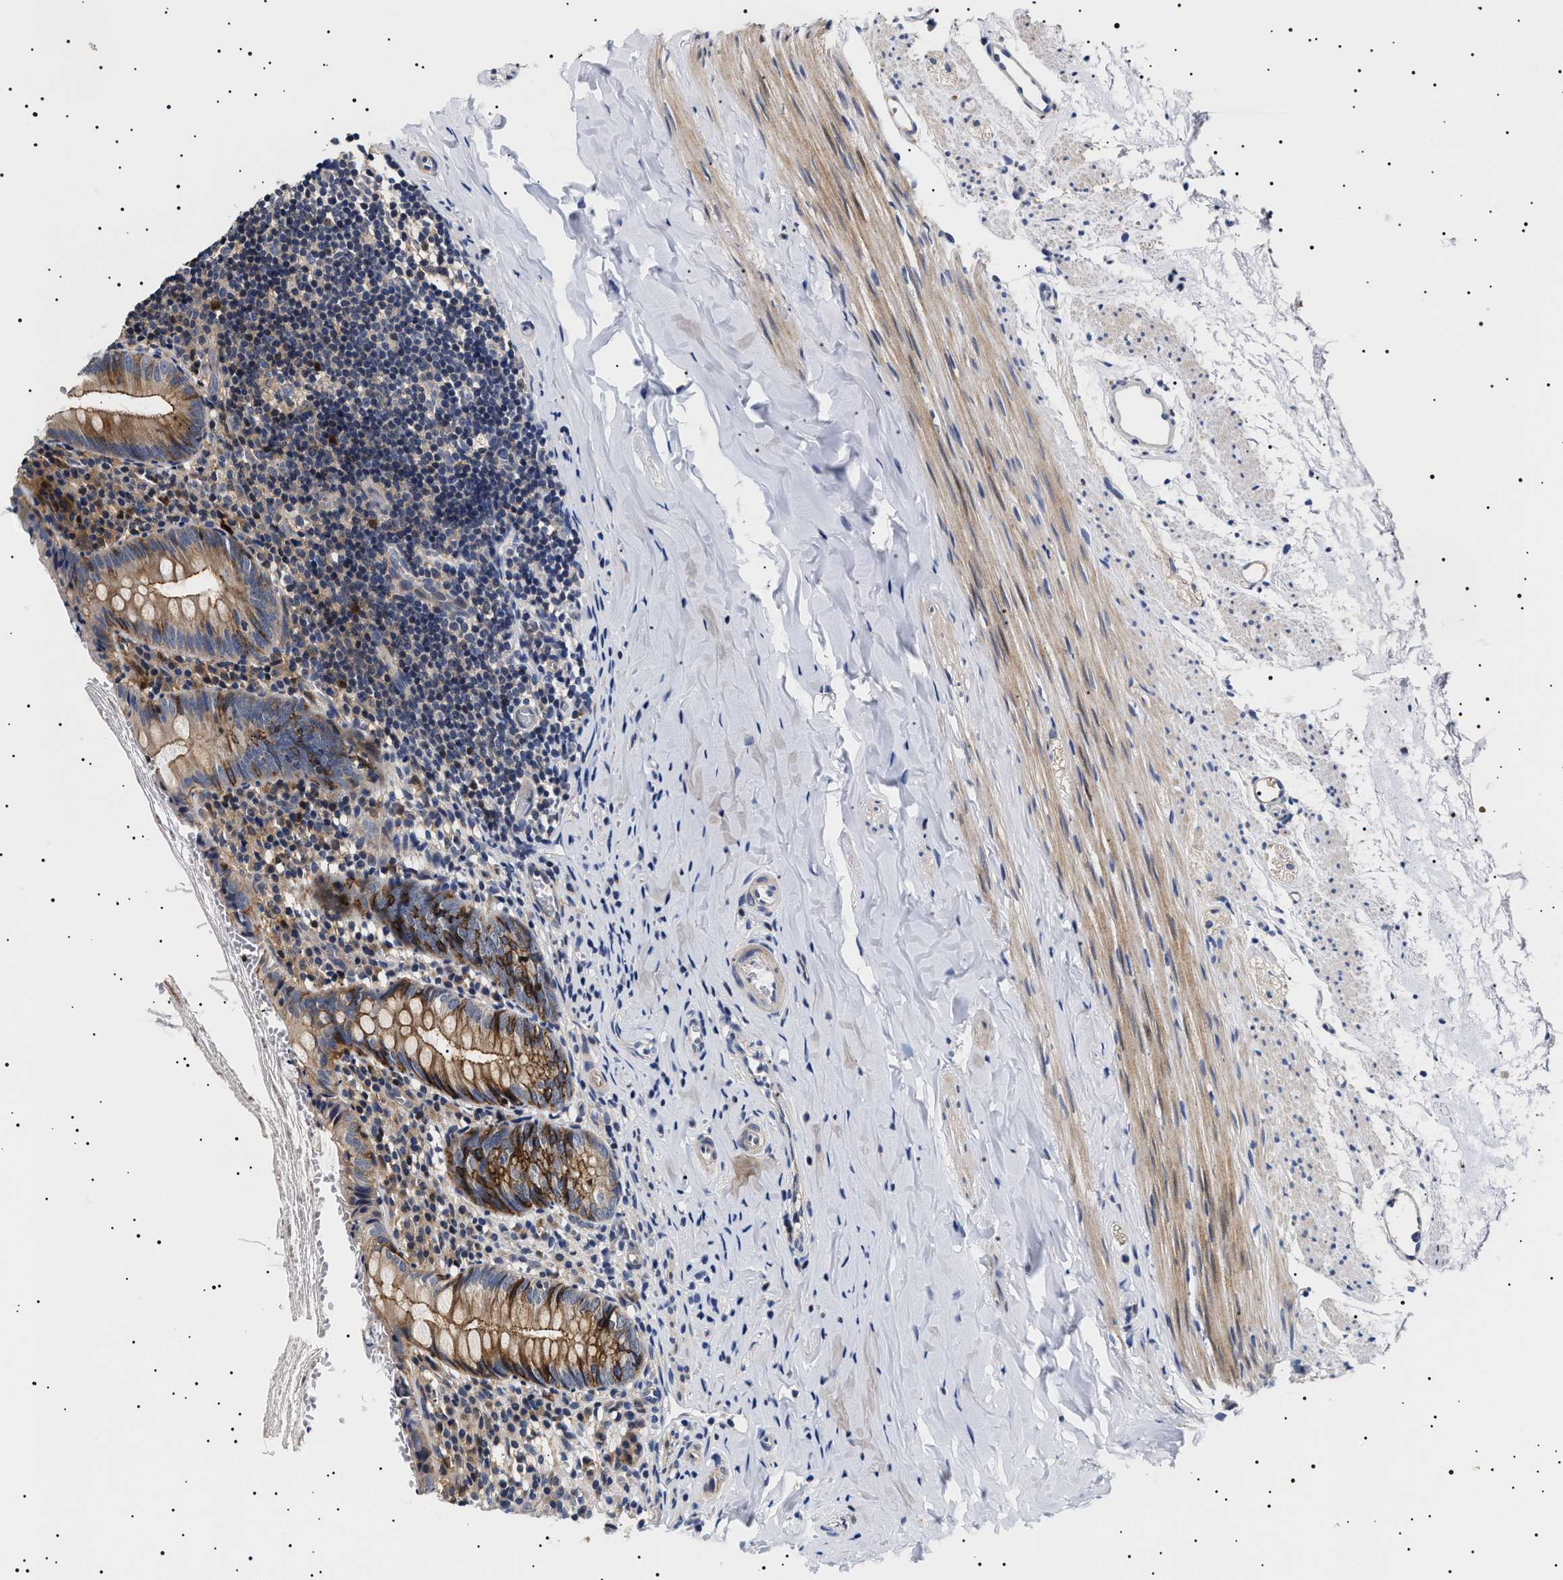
{"staining": {"intensity": "moderate", "quantity": "25%-75%", "location": "cytoplasmic/membranous"}, "tissue": "appendix", "cell_type": "Glandular cells", "image_type": "normal", "snomed": [{"axis": "morphology", "description": "Normal tissue, NOS"}, {"axis": "topography", "description": "Appendix"}], "caption": "Brown immunohistochemical staining in unremarkable appendix shows moderate cytoplasmic/membranous staining in about 25%-75% of glandular cells.", "gene": "SLC4A7", "patient": {"sex": "female", "age": 10}}